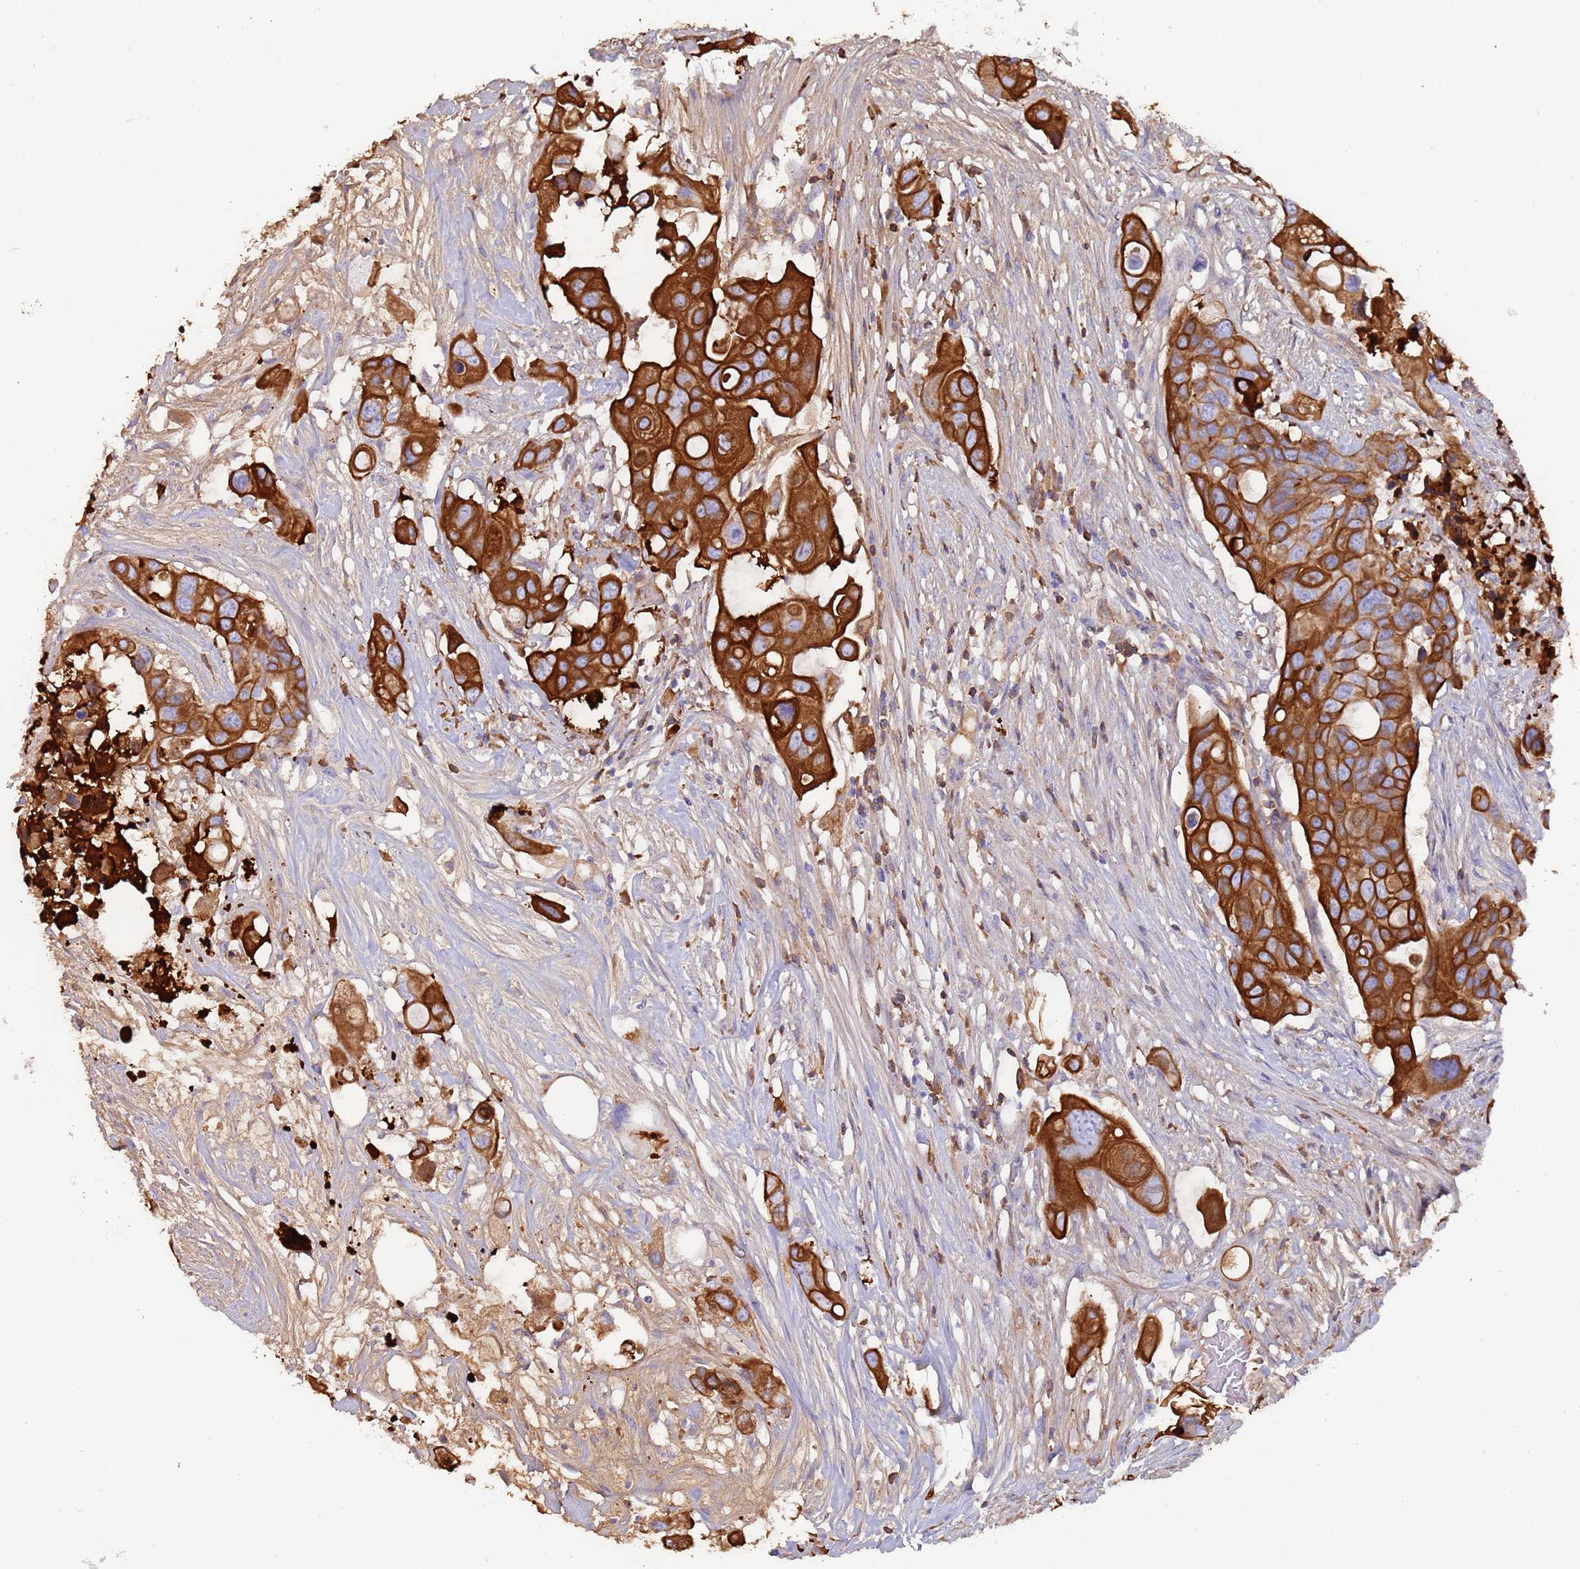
{"staining": {"intensity": "strong", "quantity": ">75%", "location": "cytoplasmic/membranous"}, "tissue": "colorectal cancer", "cell_type": "Tumor cells", "image_type": "cancer", "snomed": [{"axis": "morphology", "description": "Adenocarcinoma, NOS"}, {"axis": "topography", "description": "Colon"}], "caption": "Tumor cells reveal high levels of strong cytoplasmic/membranous positivity in about >75% of cells in colorectal adenocarcinoma.", "gene": "CYSLTR2", "patient": {"sex": "male", "age": 77}}